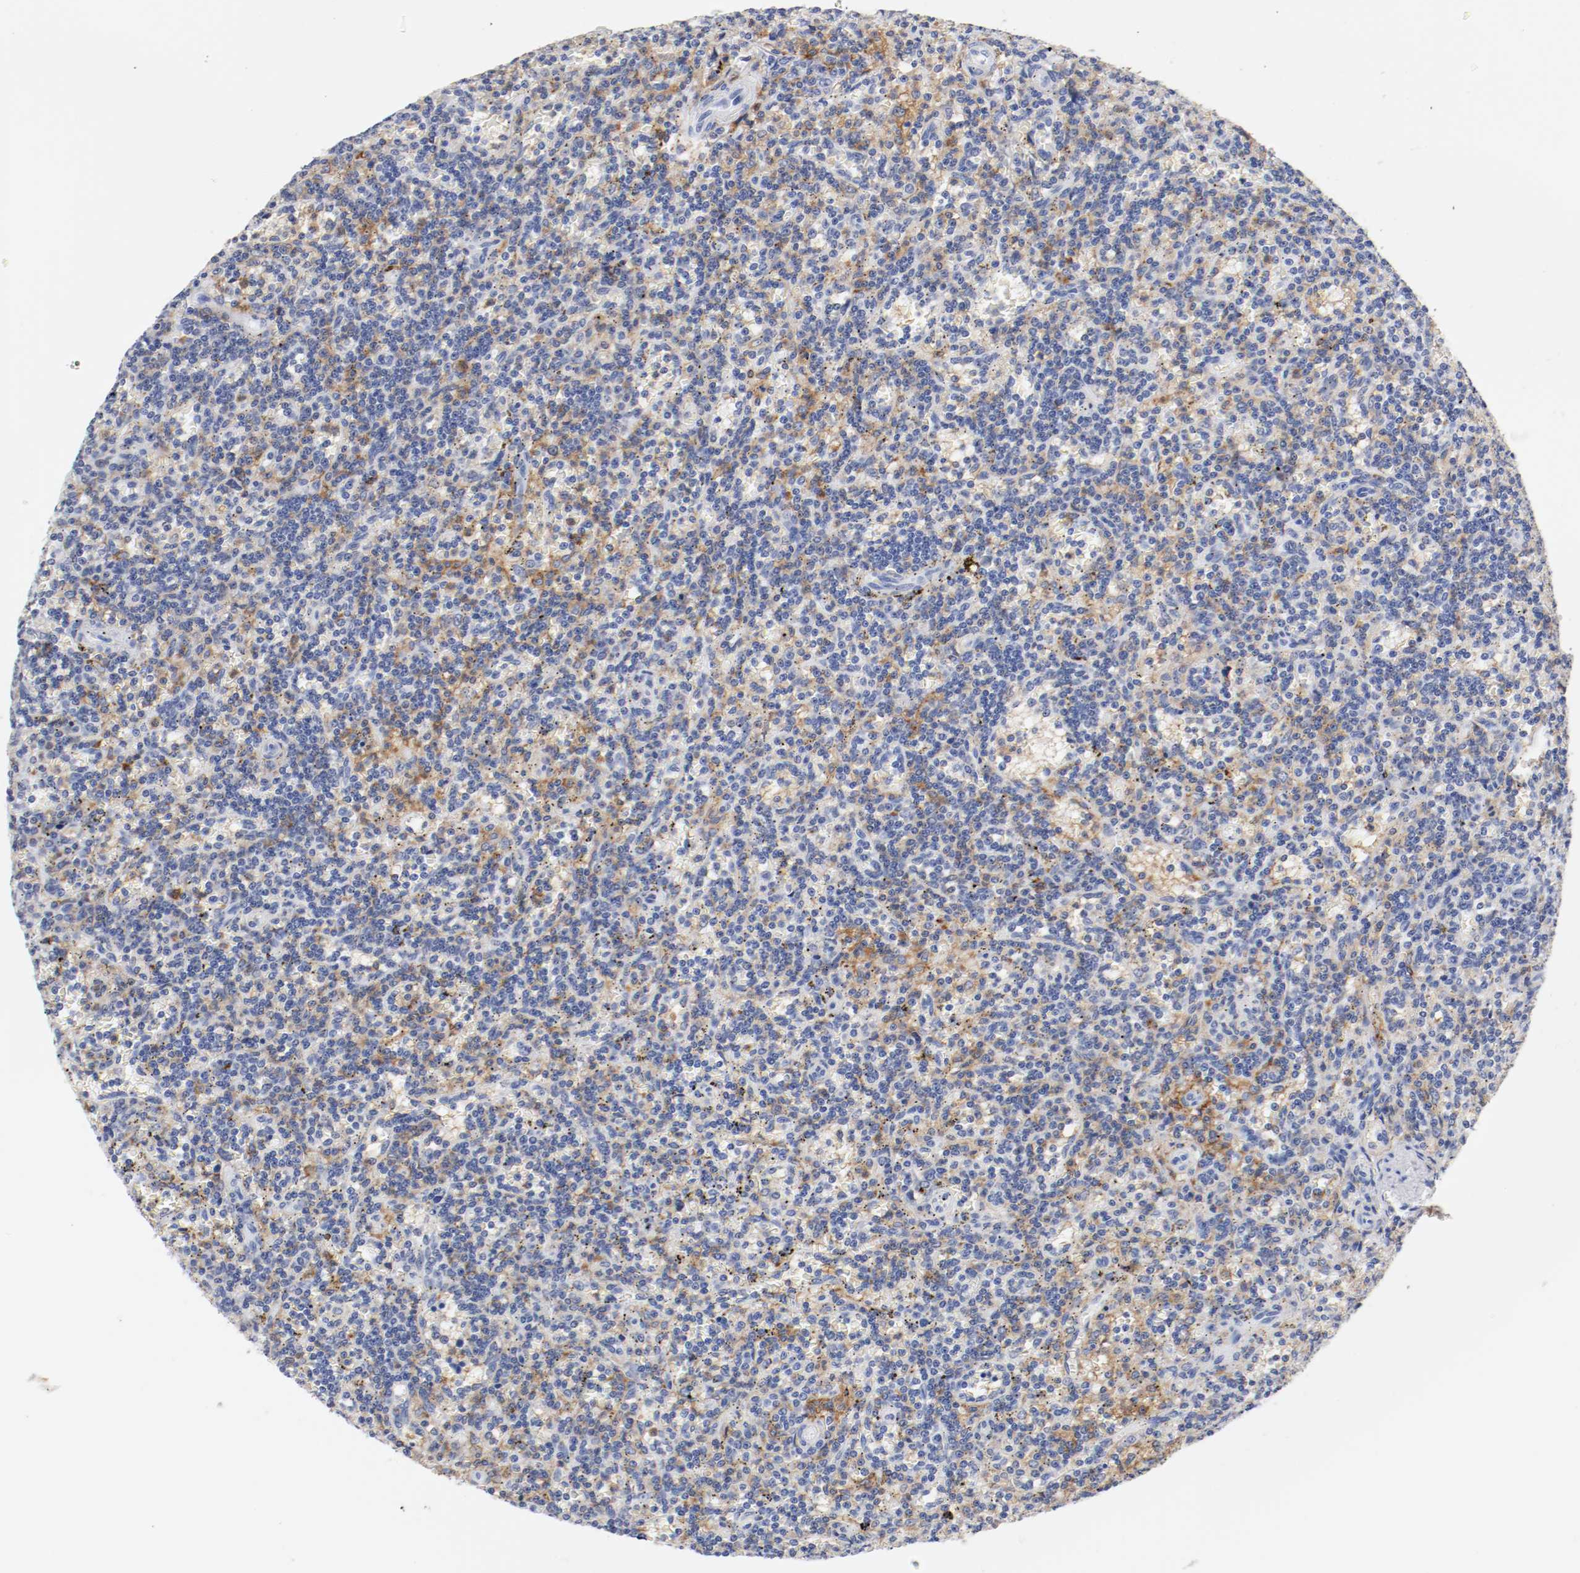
{"staining": {"intensity": "negative", "quantity": "none", "location": "none"}, "tissue": "lymphoma", "cell_type": "Tumor cells", "image_type": "cancer", "snomed": [{"axis": "morphology", "description": "Malignant lymphoma, non-Hodgkin's type, Low grade"}, {"axis": "topography", "description": "Spleen"}], "caption": "Tumor cells are negative for protein expression in human lymphoma.", "gene": "ITGAX", "patient": {"sex": "male", "age": 73}}